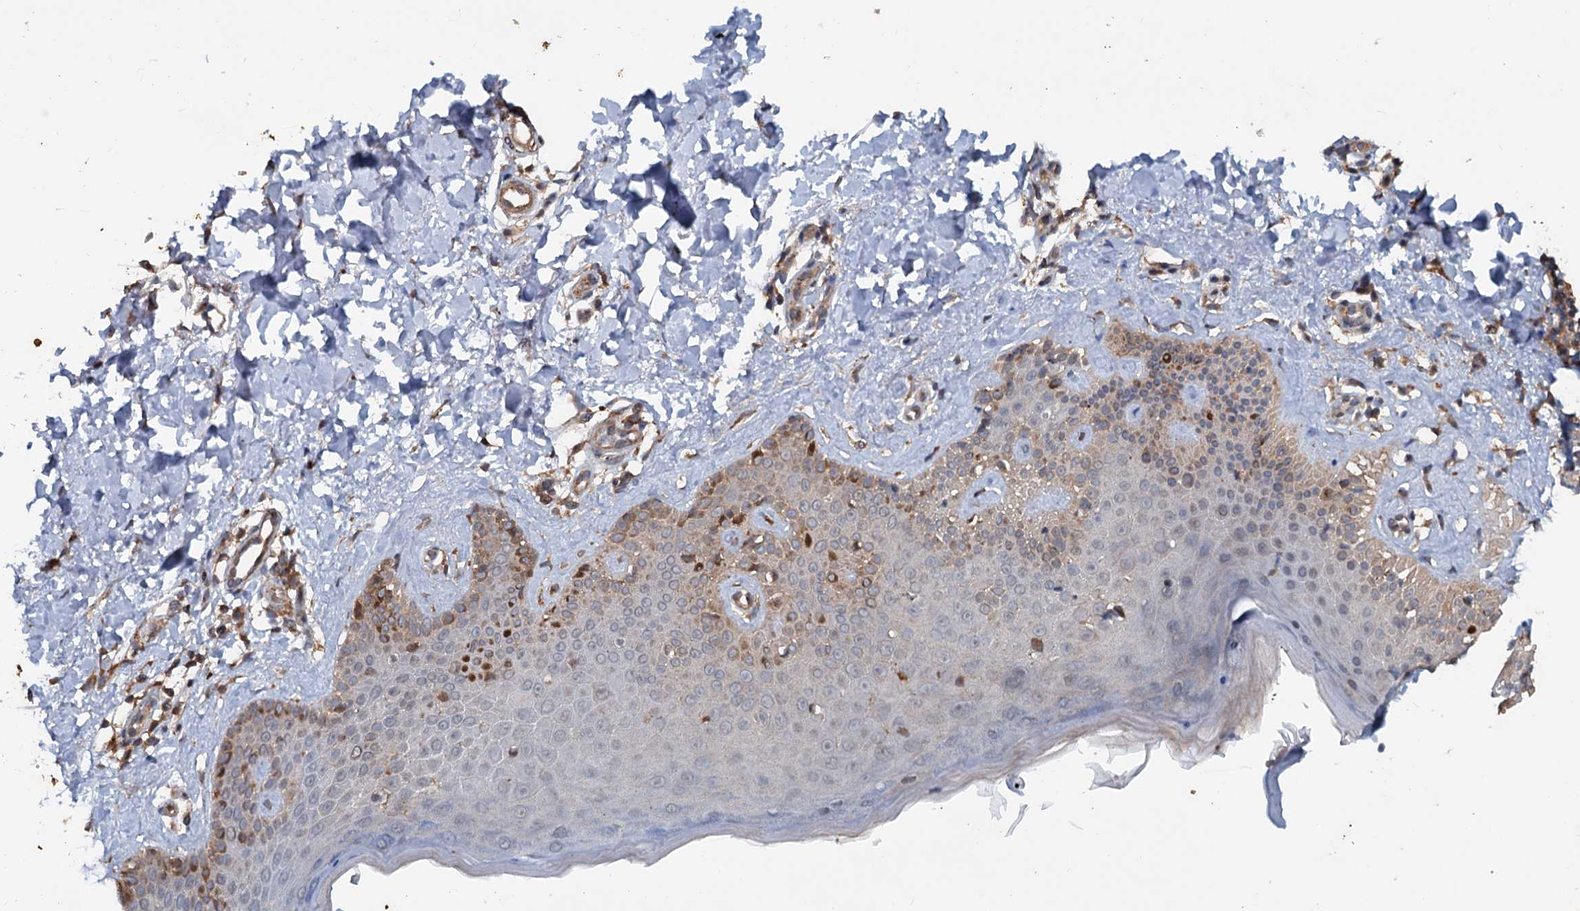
{"staining": {"intensity": "moderate", "quantity": "25%-75%", "location": "cytoplasmic/membranous"}, "tissue": "skin", "cell_type": "Fibroblasts", "image_type": "normal", "snomed": [{"axis": "morphology", "description": "Normal tissue, NOS"}, {"axis": "topography", "description": "Skin"}], "caption": "Moderate cytoplasmic/membranous protein staining is identified in approximately 25%-75% of fibroblasts in skin. (IHC, brightfield microscopy, high magnification).", "gene": "TEDC1", "patient": {"sex": "male", "age": 52}}